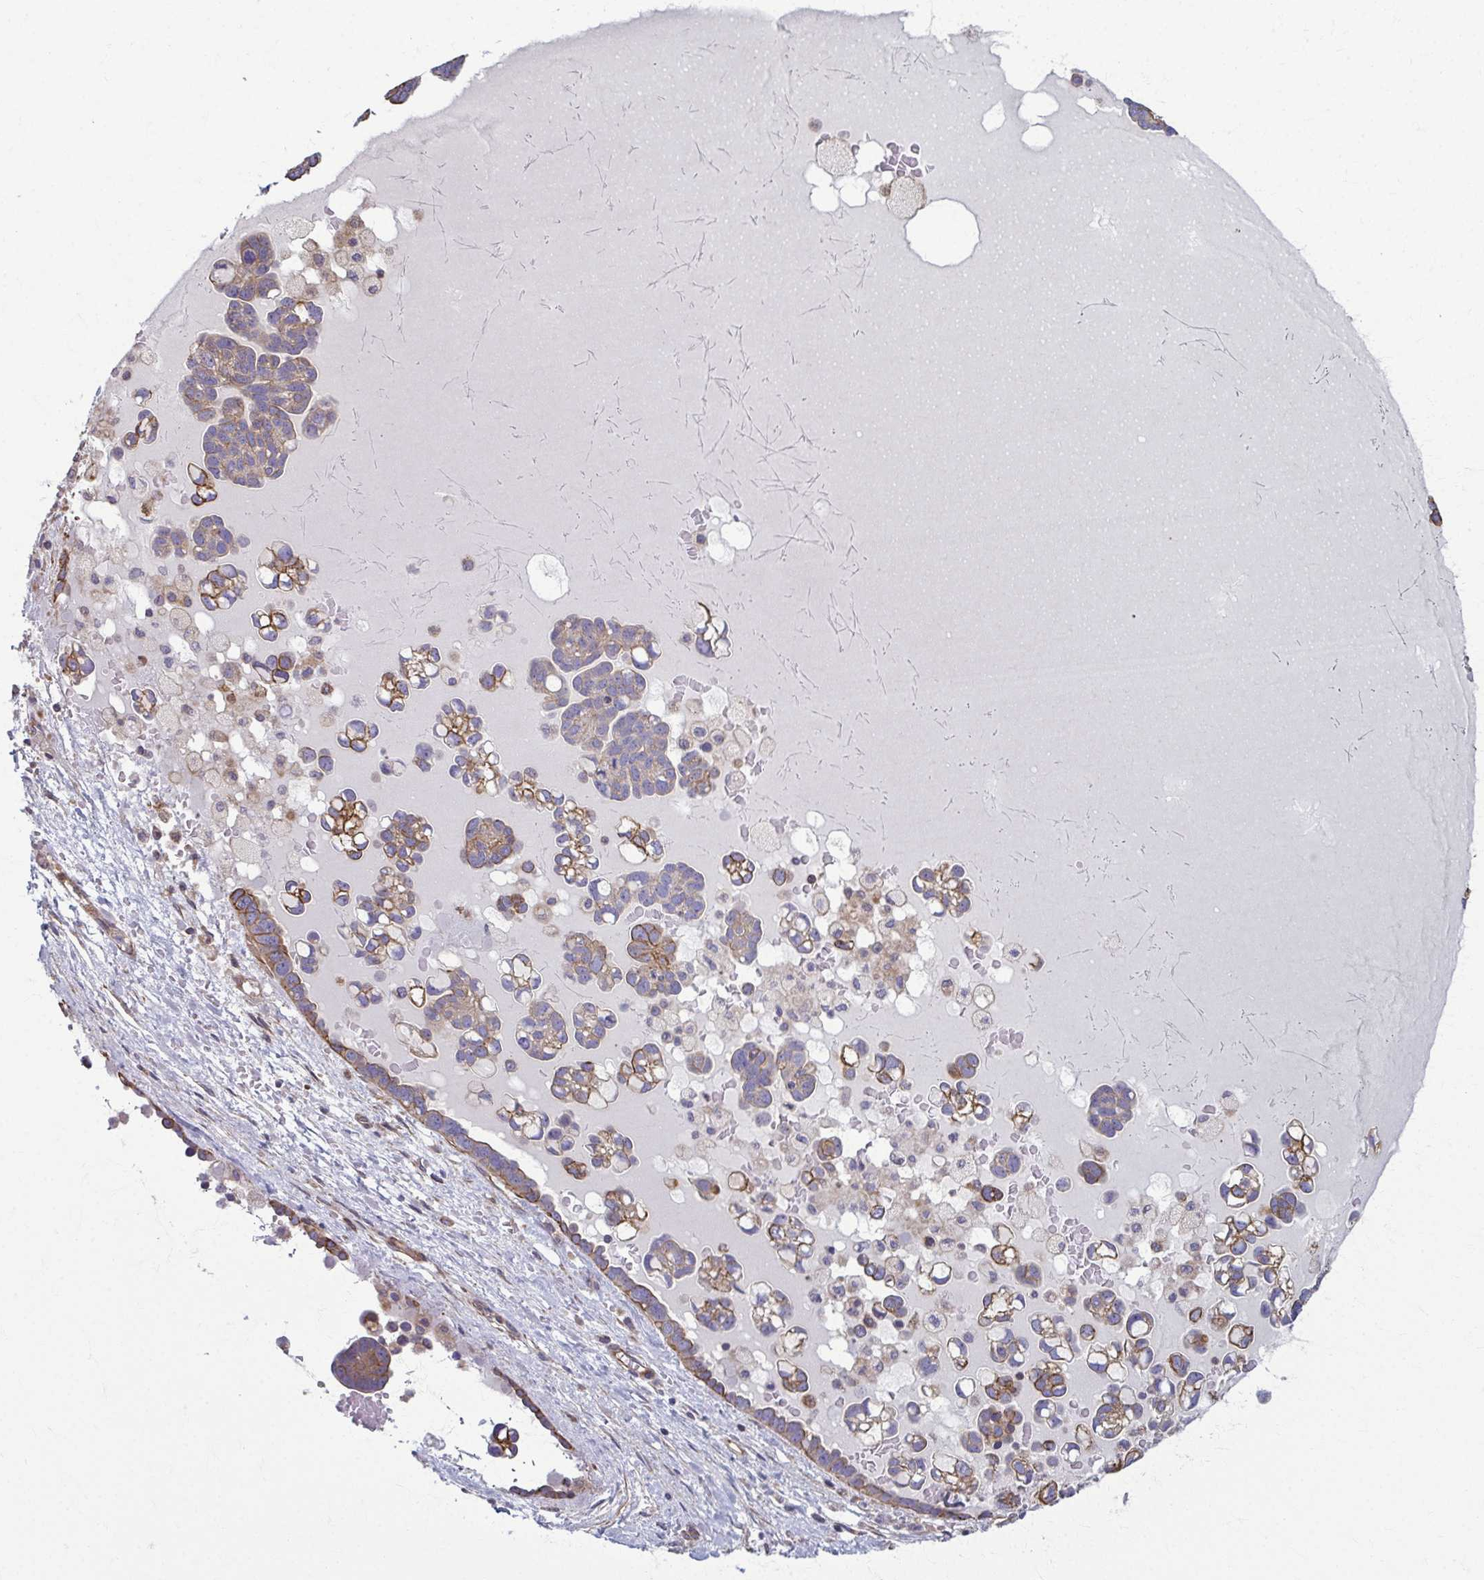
{"staining": {"intensity": "moderate", "quantity": ">75%", "location": "cytoplasmic/membranous"}, "tissue": "ovarian cancer", "cell_type": "Tumor cells", "image_type": "cancer", "snomed": [{"axis": "morphology", "description": "Cystadenocarcinoma, serous, NOS"}, {"axis": "topography", "description": "Ovary"}], "caption": "Moderate cytoplasmic/membranous expression for a protein is identified in about >75% of tumor cells of ovarian cancer using immunohistochemistry.", "gene": "EID2B", "patient": {"sex": "female", "age": 54}}